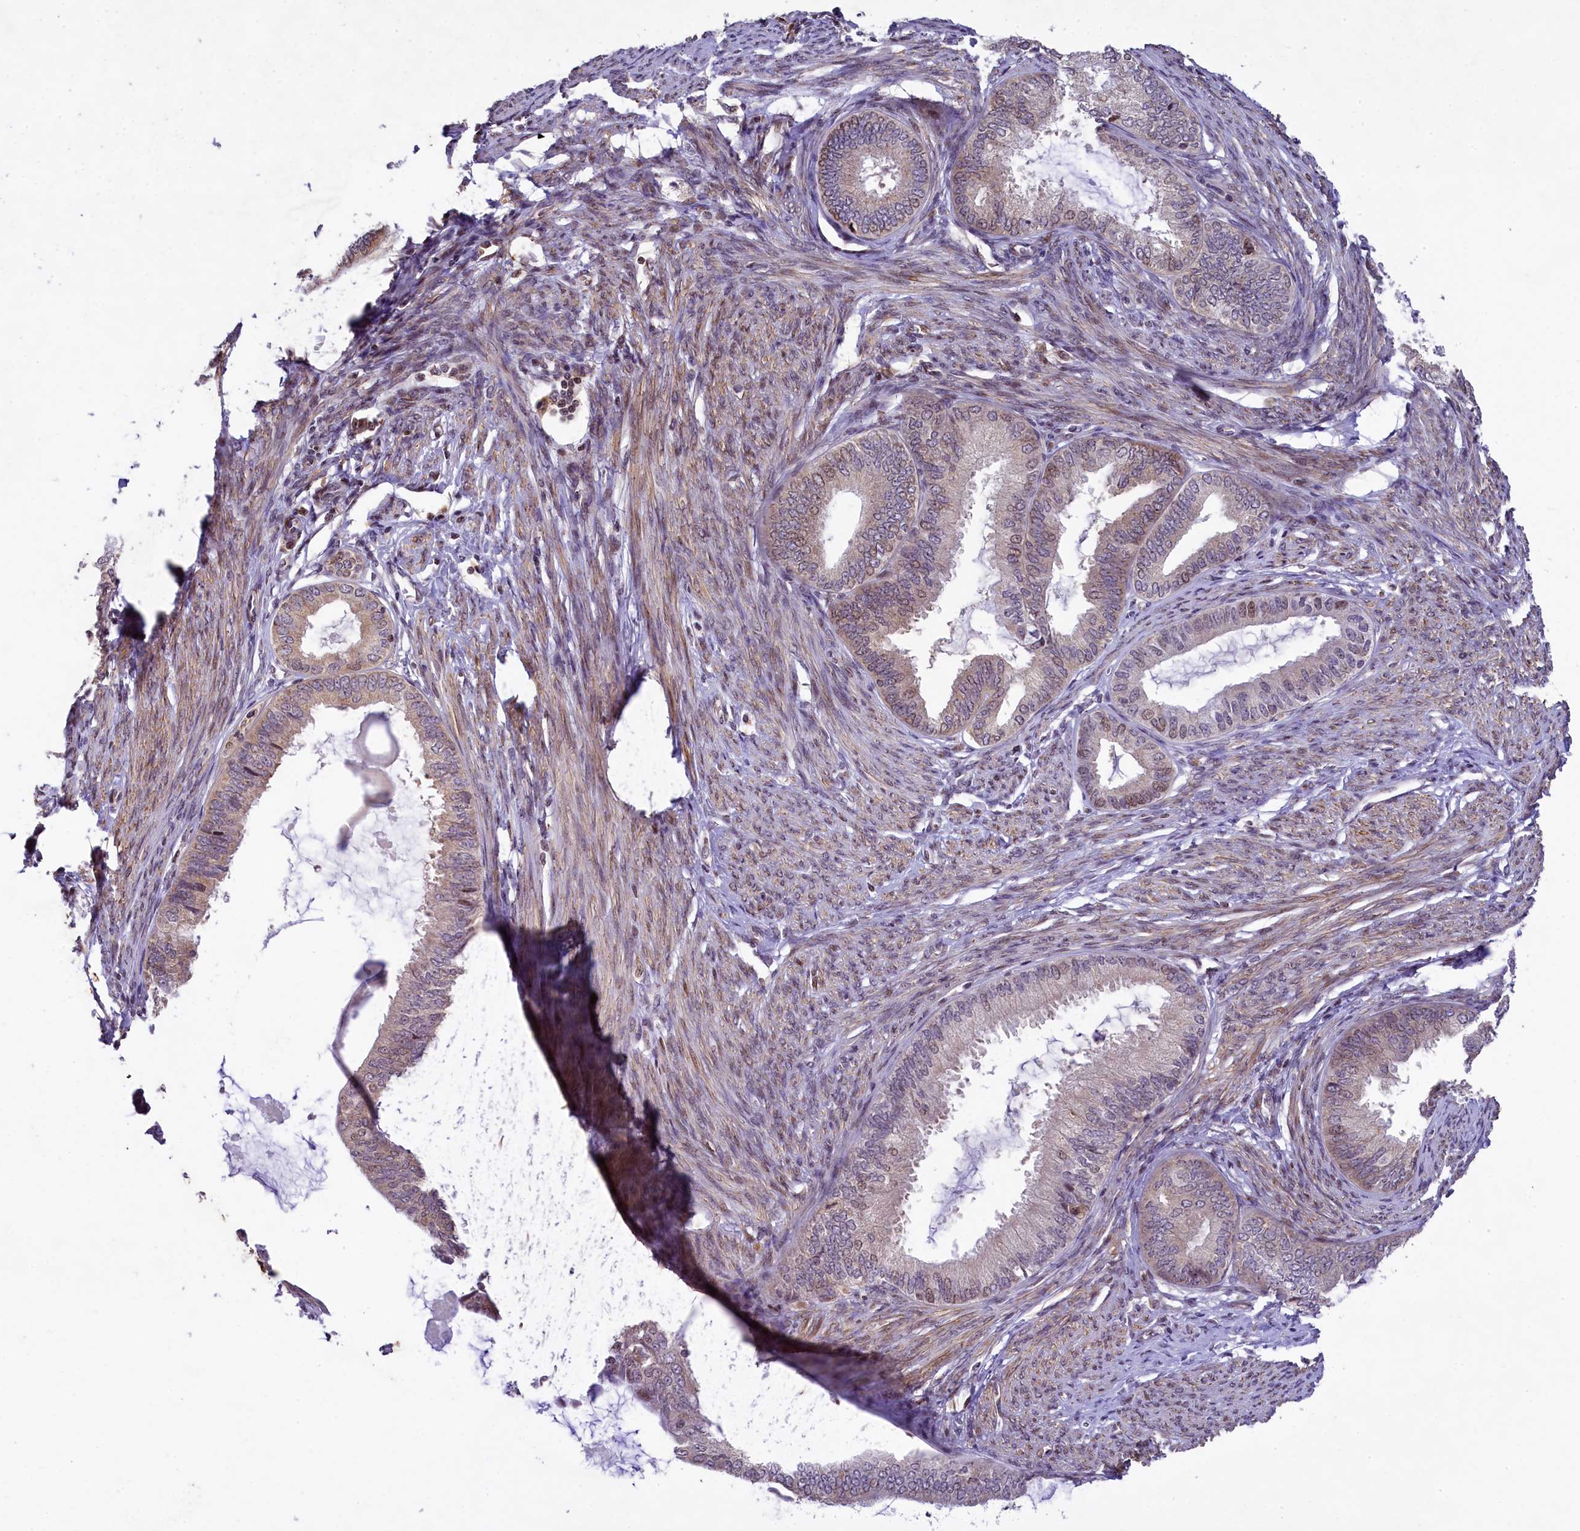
{"staining": {"intensity": "weak", "quantity": "<25%", "location": "cytoplasmic/membranous,nuclear"}, "tissue": "endometrial cancer", "cell_type": "Tumor cells", "image_type": "cancer", "snomed": [{"axis": "morphology", "description": "Adenocarcinoma, NOS"}, {"axis": "topography", "description": "Endometrium"}], "caption": "DAB (3,3'-diaminobenzidine) immunohistochemical staining of endometrial cancer exhibits no significant positivity in tumor cells. Nuclei are stained in blue.", "gene": "RBBP8", "patient": {"sex": "female", "age": 86}}